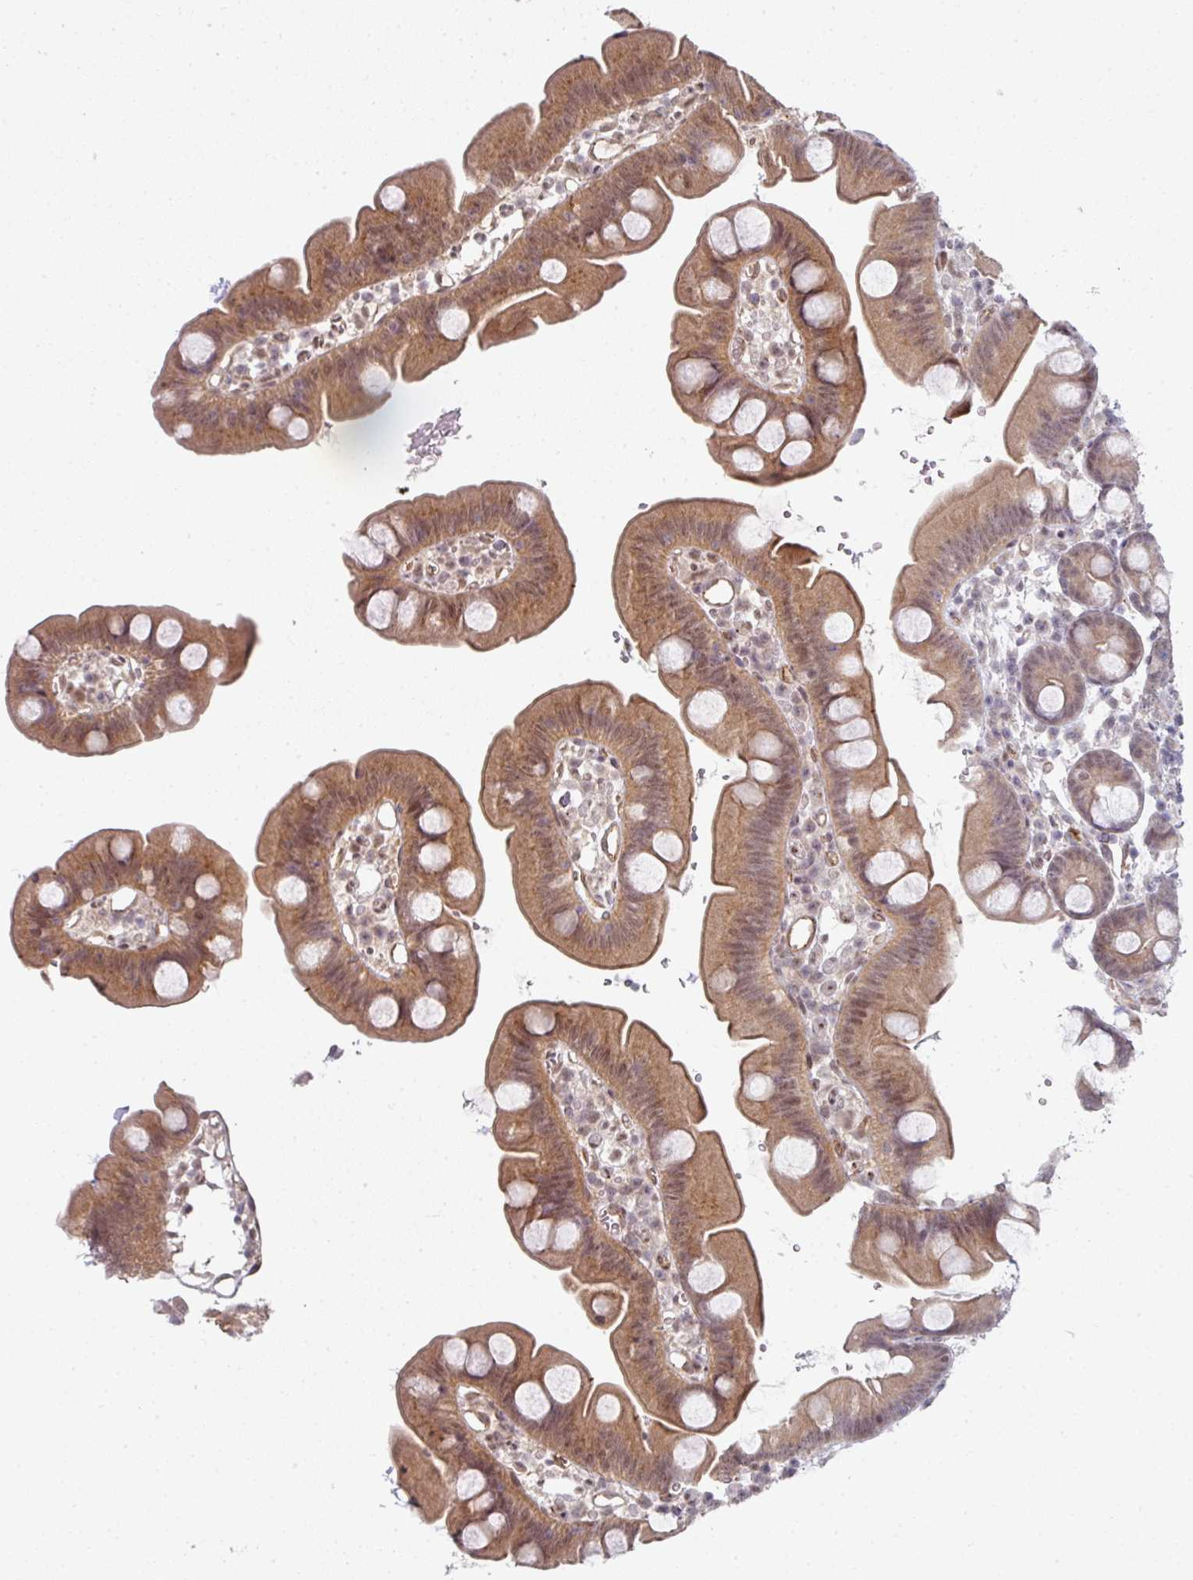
{"staining": {"intensity": "moderate", "quantity": ">75%", "location": "cytoplasmic/membranous,nuclear"}, "tissue": "small intestine", "cell_type": "Glandular cells", "image_type": "normal", "snomed": [{"axis": "morphology", "description": "Normal tissue, NOS"}, {"axis": "topography", "description": "Small intestine"}], "caption": "About >75% of glandular cells in benign small intestine reveal moderate cytoplasmic/membranous,nuclear protein expression as visualized by brown immunohistochemical staining.", "gene": "TMCC1", "patient": {"sex": "female", "age": 68}}